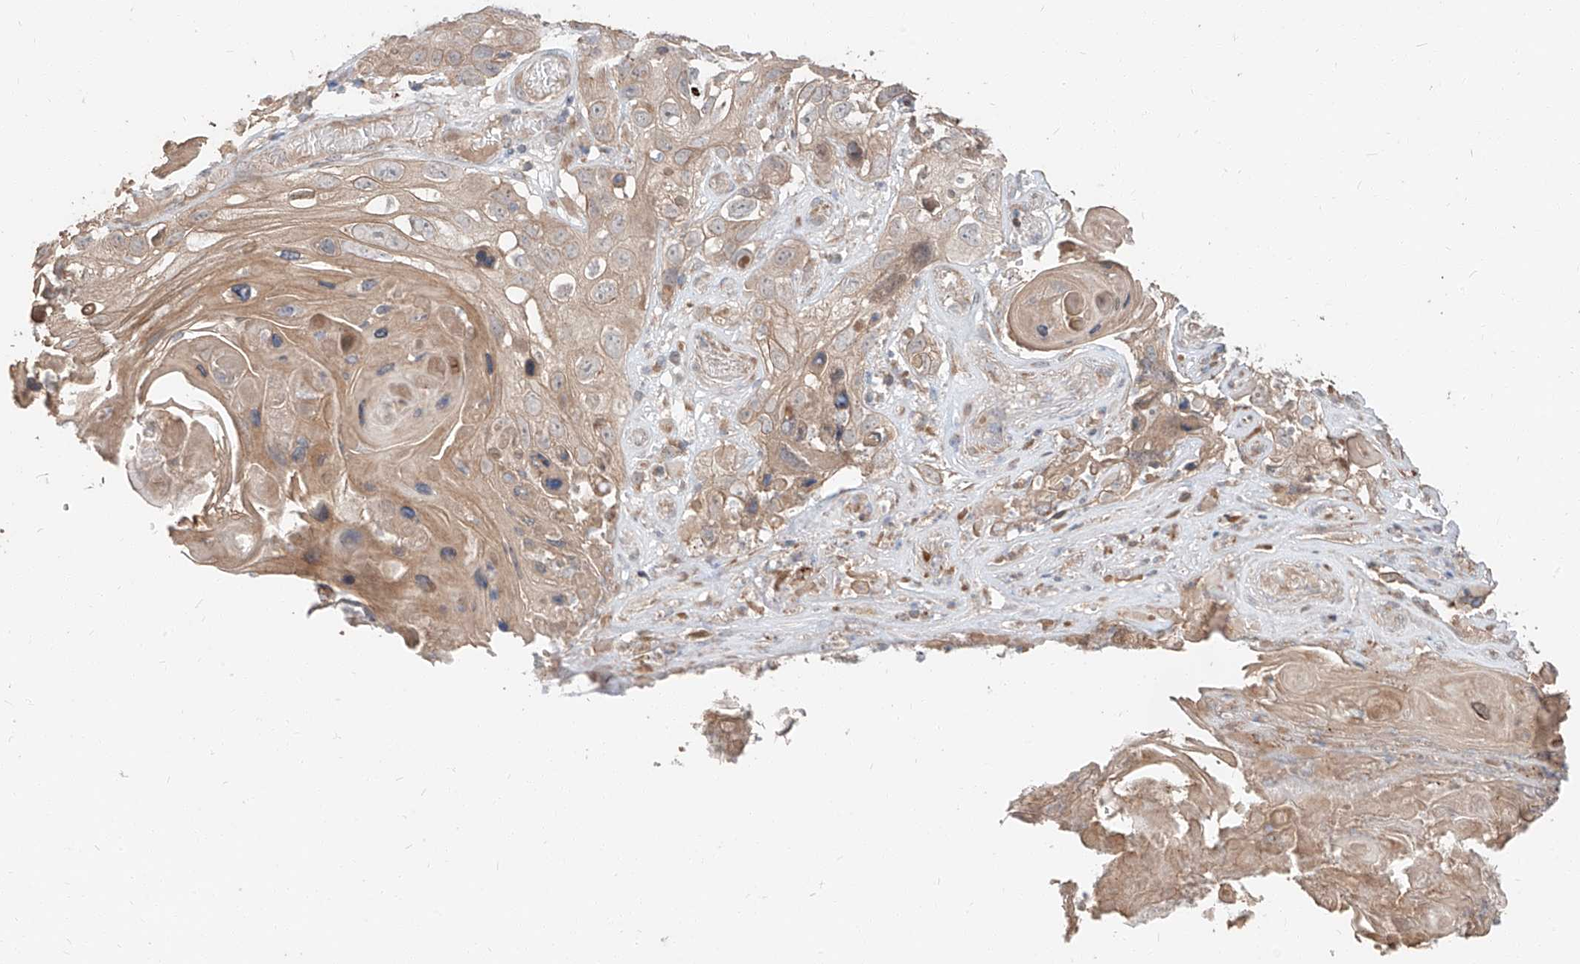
{"staining": {"intensity": "weak", "quantity": ">75%", "location": "cytoplasmic/membranous"}, "tissue": "skin cancer", "cell_type": "Tumor cells", "image_type": "cancer", "snomed": [{"axis": "morphology", "description": "Squamous cell carcinoma, NOS"}, {"axis": "topography", "description": "Skin"}], "caption": "IHC (DAB (3,3'-diaminobenzidine)) staining of human skin cancer shows weak cytoplasmic/membranous protein staining in approximately >75% of tumor cells.", "gene": "STX19", "patient": {"sex": "male", "age": 55}}